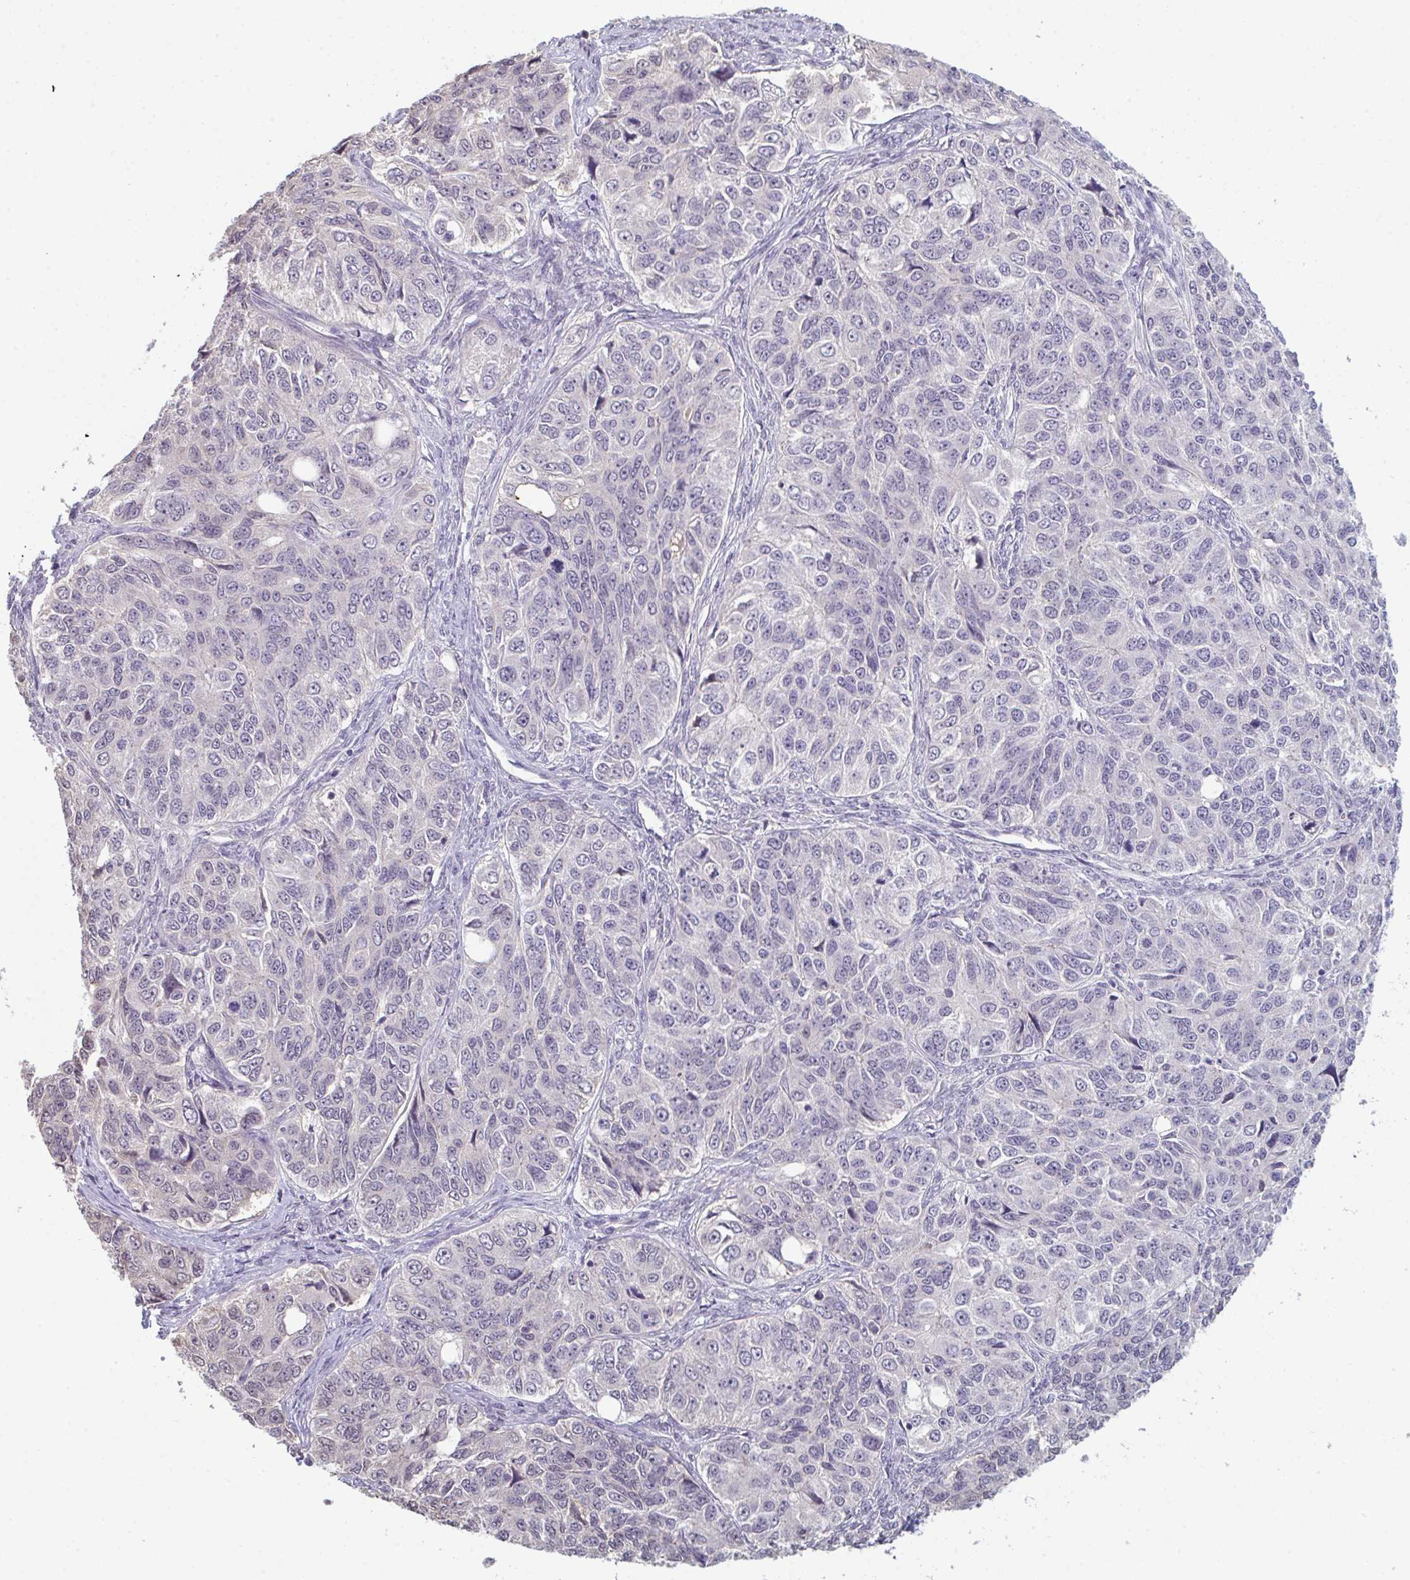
{"staining": {"intensity": "negative", "quantity": "none", "location": "none"}, "tissue": "ovarian cancer", "cell_type": "Tumor cells", "image_type": "cancer", "snomed": [{"axis": "morphology", "description": "Carcinoma, endometroid"}, {"axis": "topography", "description": "Ovary"}], "caption": "Immunohistochemistry histopathology image of neoplastic tissue: human endometroid carcinoma (ovarian) stained with DAB reveals no significant protein staining in tumor cells.", "gene": "ZNF214", "patient": {"sex": "female", "age": 51}}